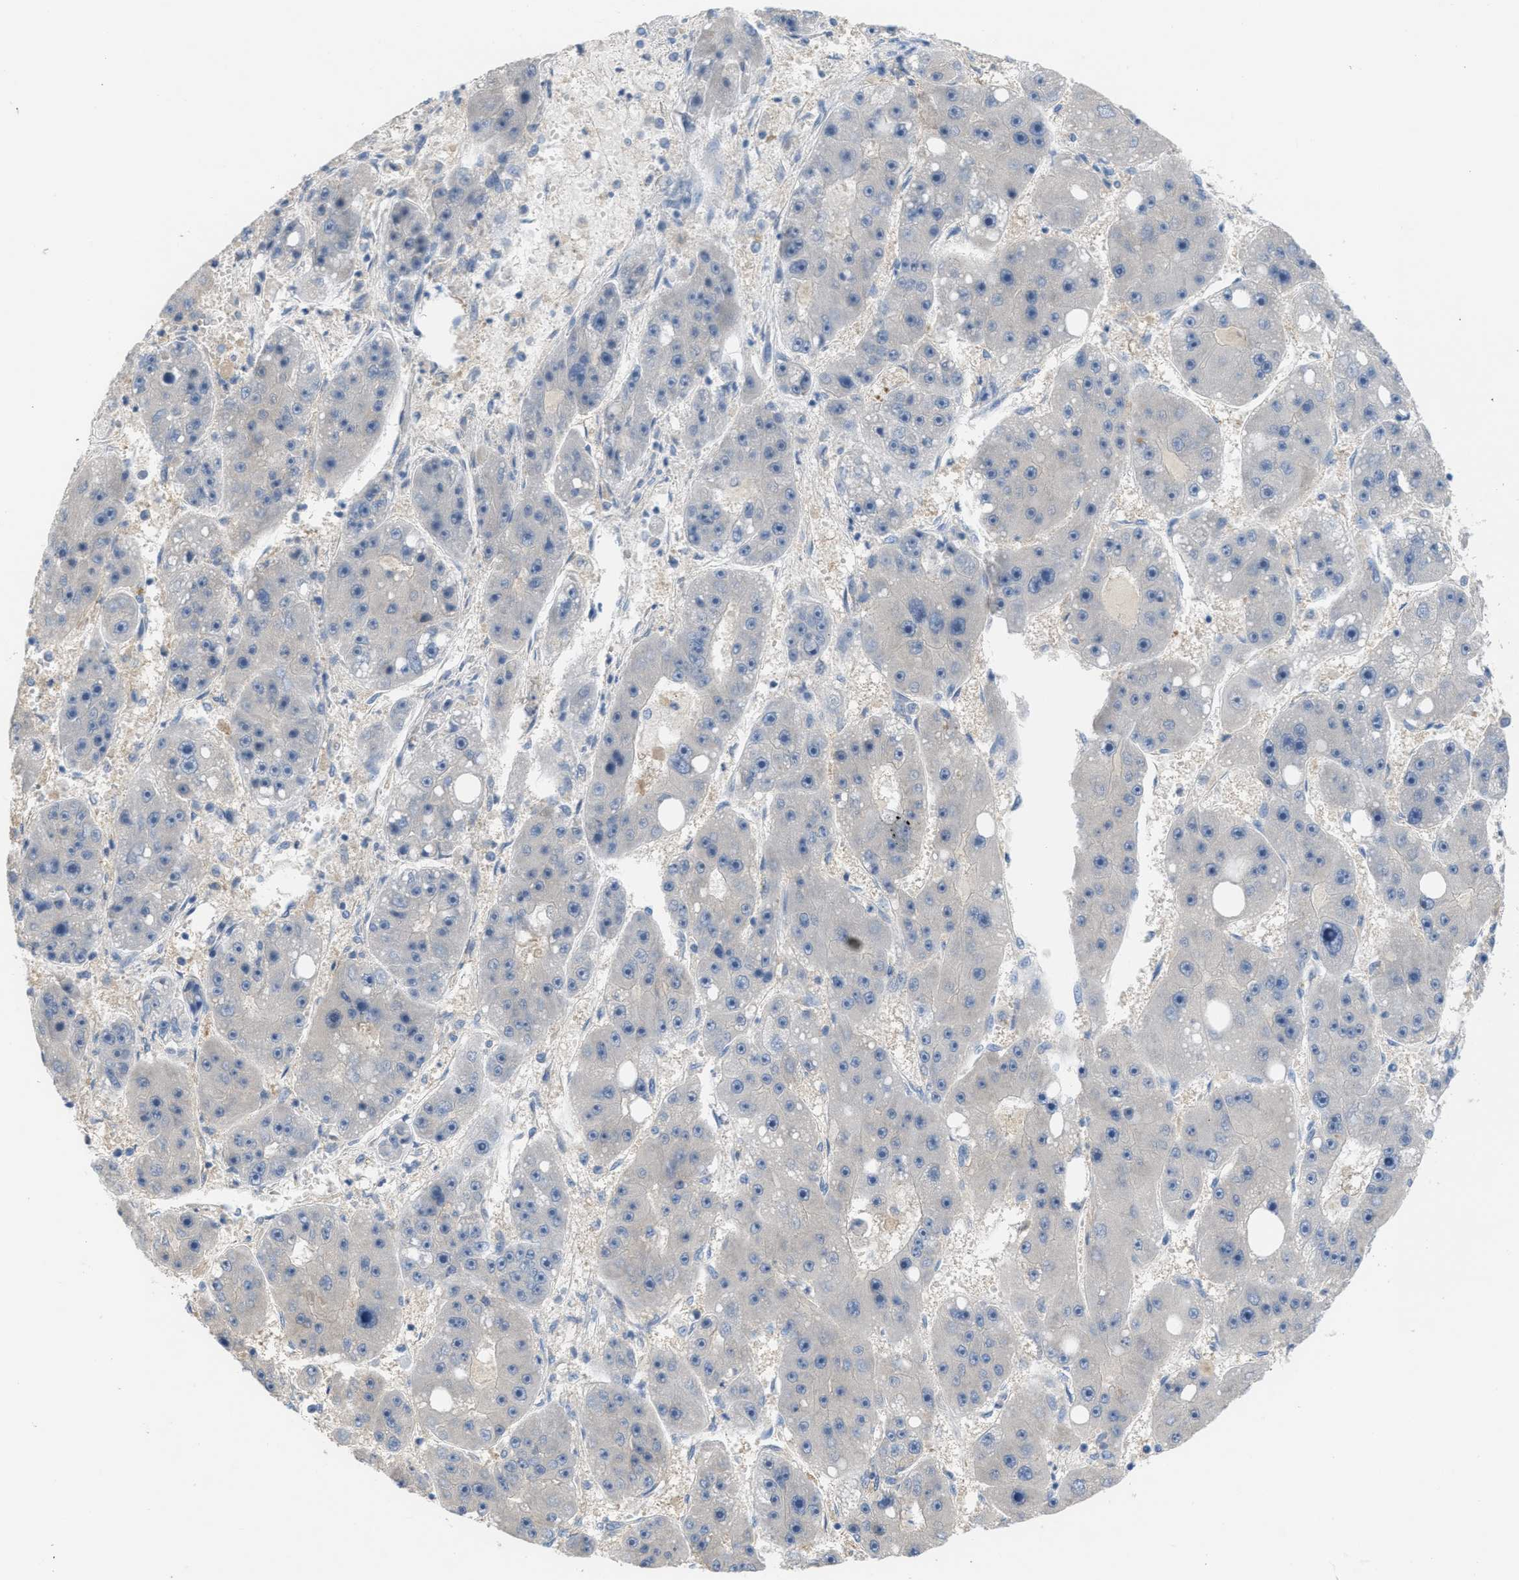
{"staining": {"intensity": "negative", "quantity": "none", "location": "none"}, "tissue": "liver cancer", "cell_type": "Tumor cells", "image_type": "cancer", "snomed": [{"axis": "morphology", "description": "Carcinoma, Hepatocellular, NOS"}, {"axis": "topography", "description": "Liver"}], "caption": "This photomicrograph is of liver hepatocellular carcinoma stained with immunohistochemistry to label a protein in brown with the nuclei are counter-stained blue. There is no staining in tumor cells.", "gene": "UBA5", "patient": {"sex": "female", "age": 61}}